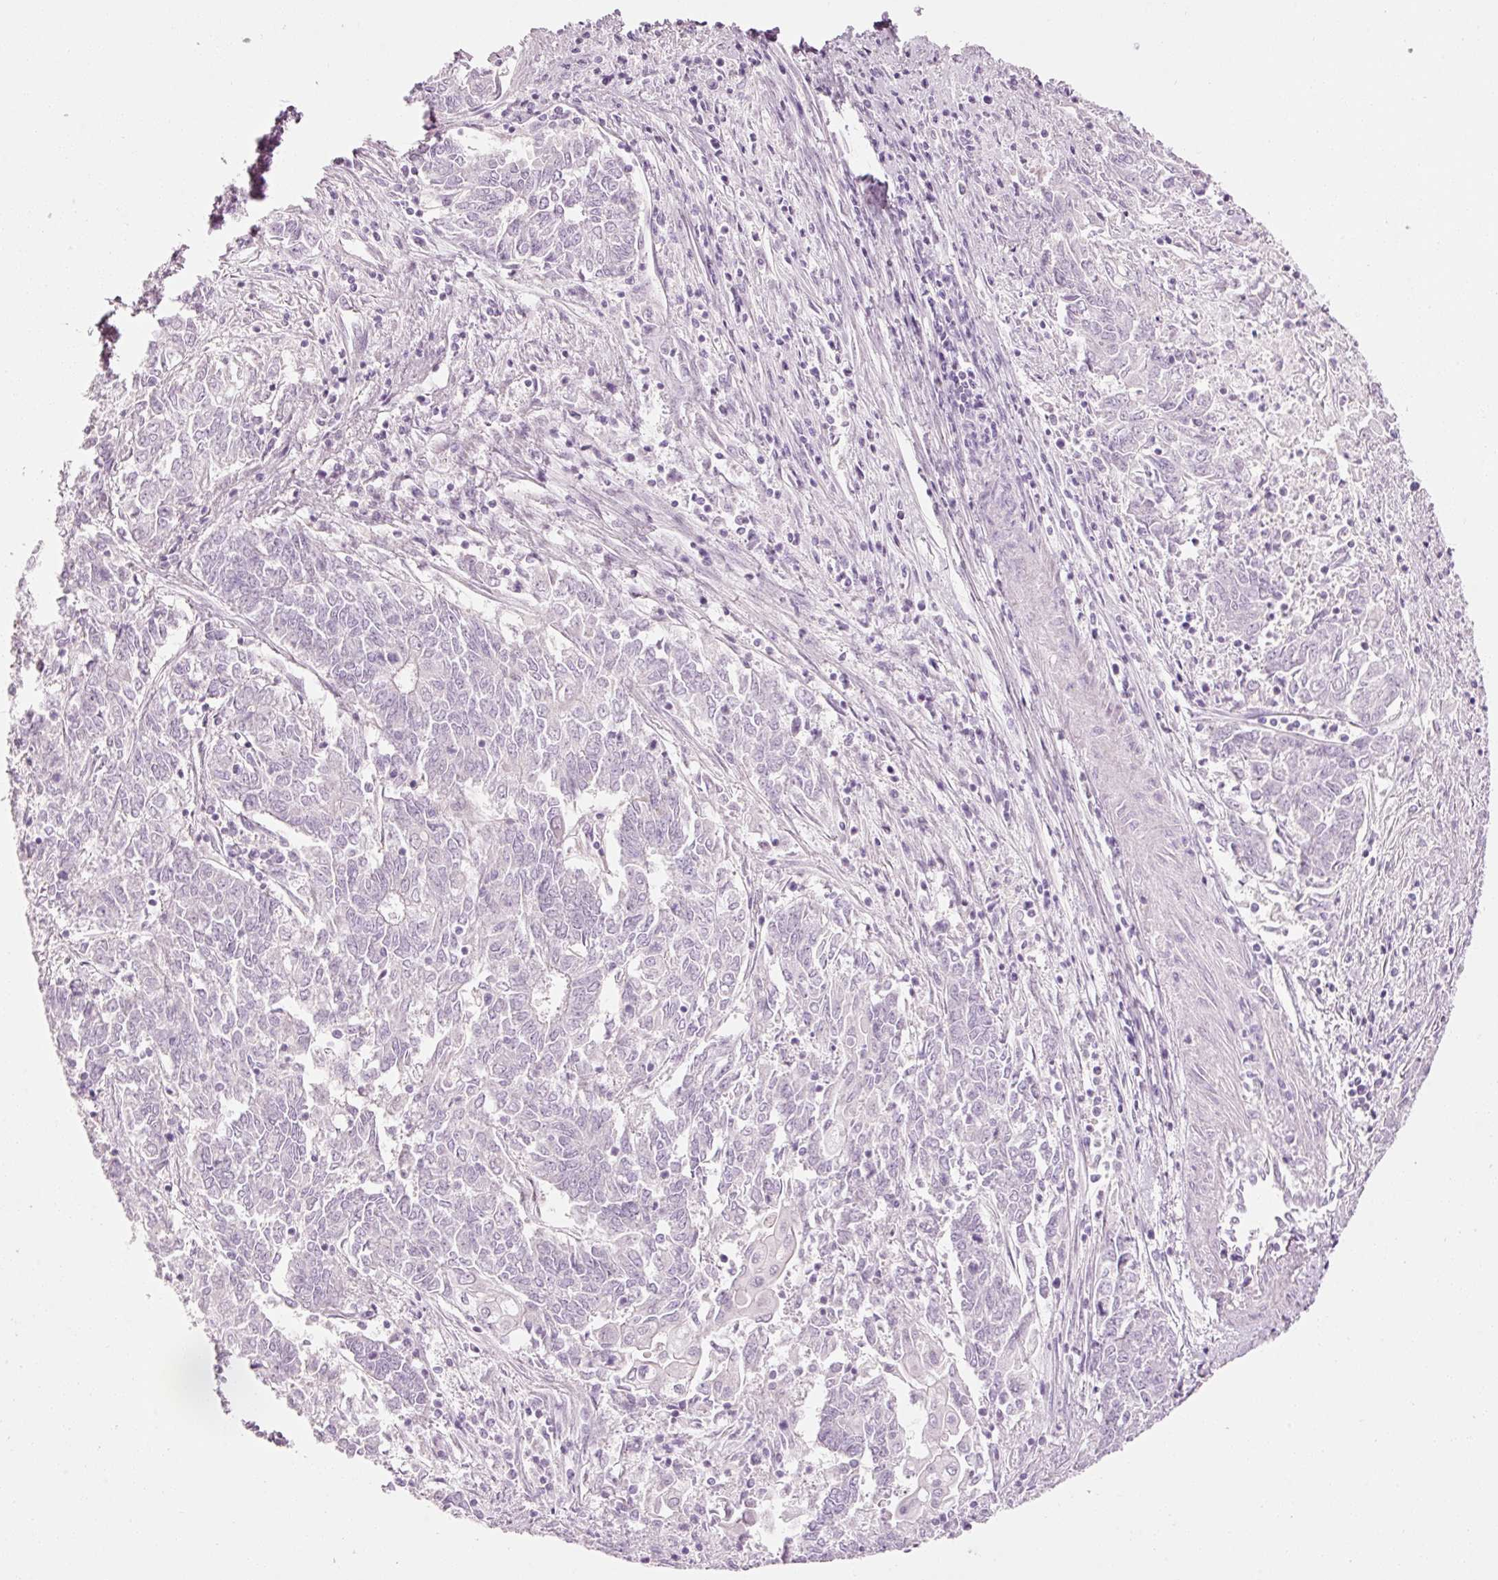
{"staining": {"intensity": "negative", "quantity": "none", "location": "none"}, "tissue": "endometrial cancer", "cell_type": "Tumor cells", "image_type": "cancer", "snomed": [{"axis": "morphology", "description": "Adenocarcinoma, NOS"}, {"axis": "topography", "description": "Endometrium"}], "caption": "This photomicrograph is of endometrial cancer (adenocarcinoma) stained with IHC to label a protein in brown with the nuclei are counter-stained blue. There is no expression in tumor cells.", "gene": "ANKRD20A1", "patient": {"sex": "female", "age": 54}}